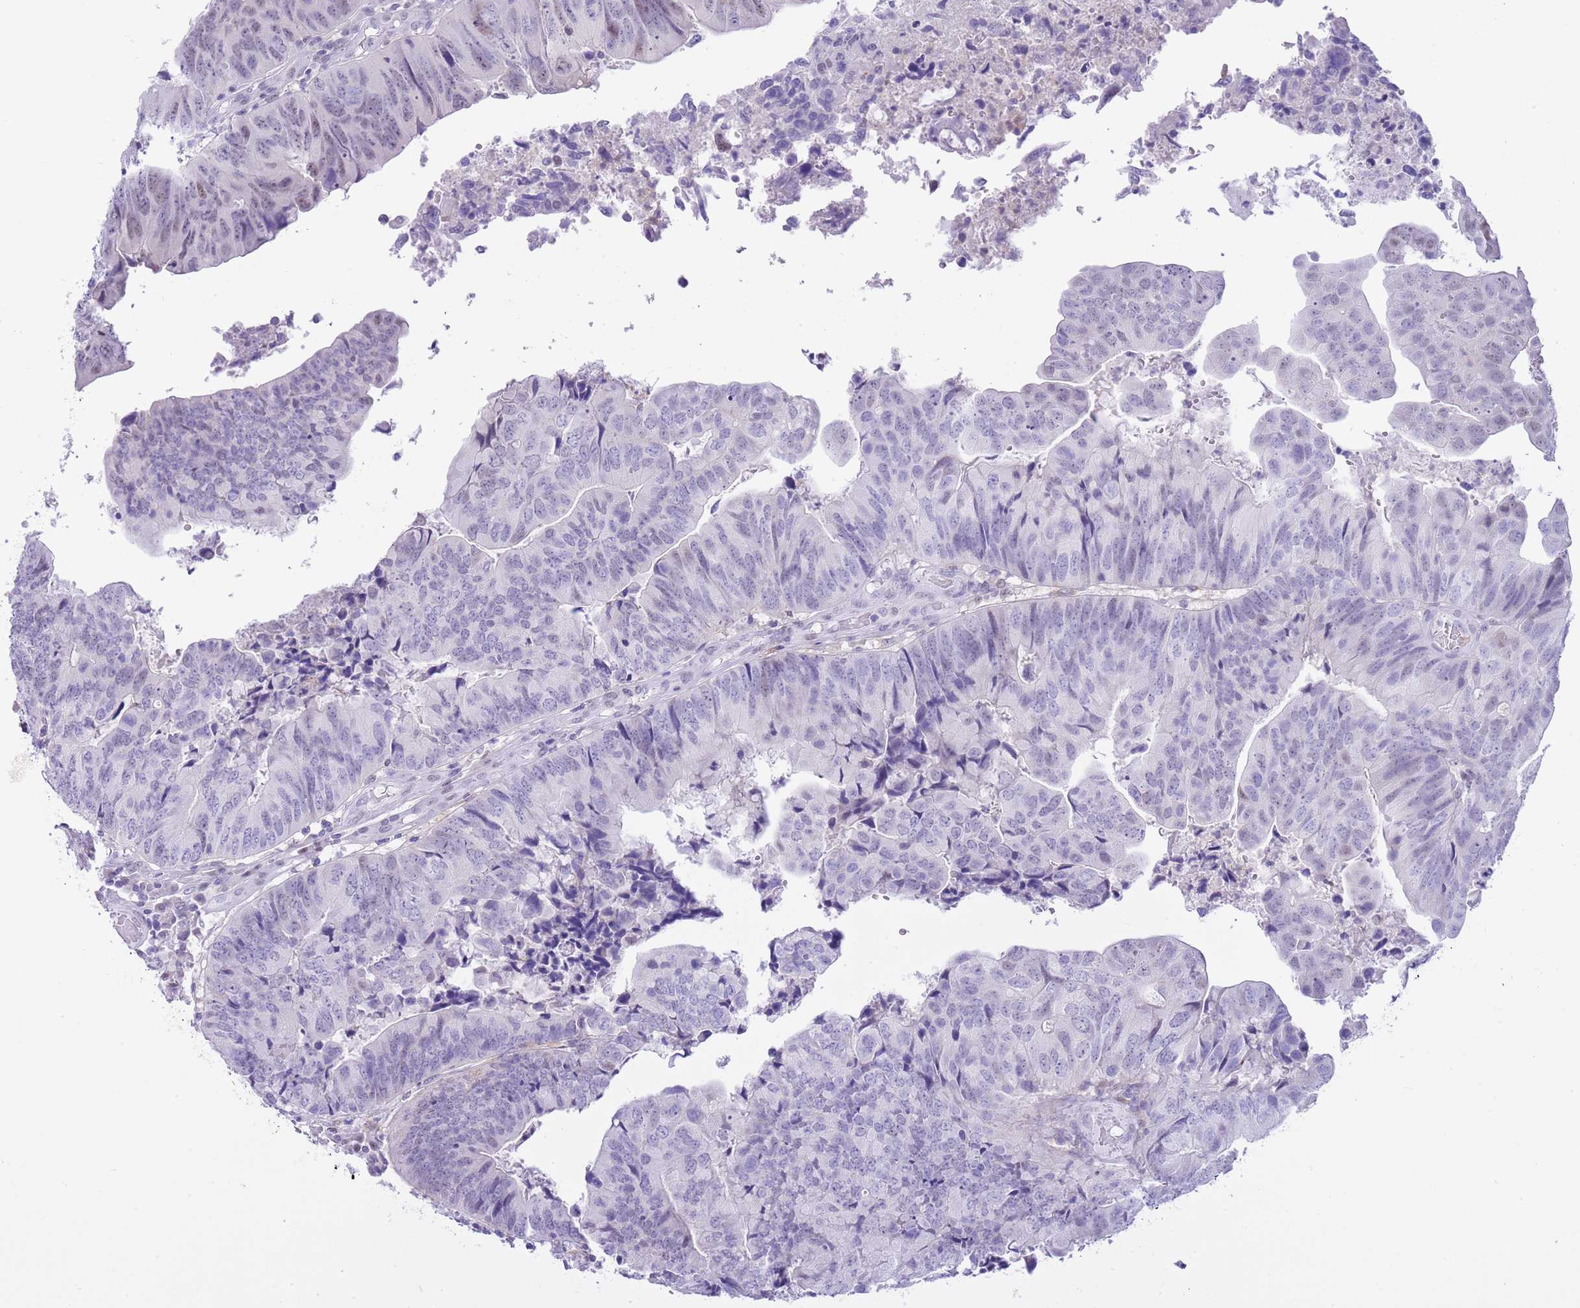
{"staining": {"intensity": "negative", "quantity": "none", "location": "none"}, "tissue": "colorectal cancer", "cell_type": "Tumor cells", "image_type": "cancer", "snomed": [{"axis": "morphology", "description": "Adenocarcinoma, NOS"}, {"axis": "topography", "description": "Colon"}], "caption": "Immunohistochemical staining of human colorectal cancer demonstrates no significant expression in tumor cells. (Stains: DAB (3,3'-diaminobenzidine) IHC with hematoxylin counter stain, Microscopy: brightfield microscopy at high magnification).", "gene": "PPP1R17", "patient": {"sex": "female", "age": 67}}